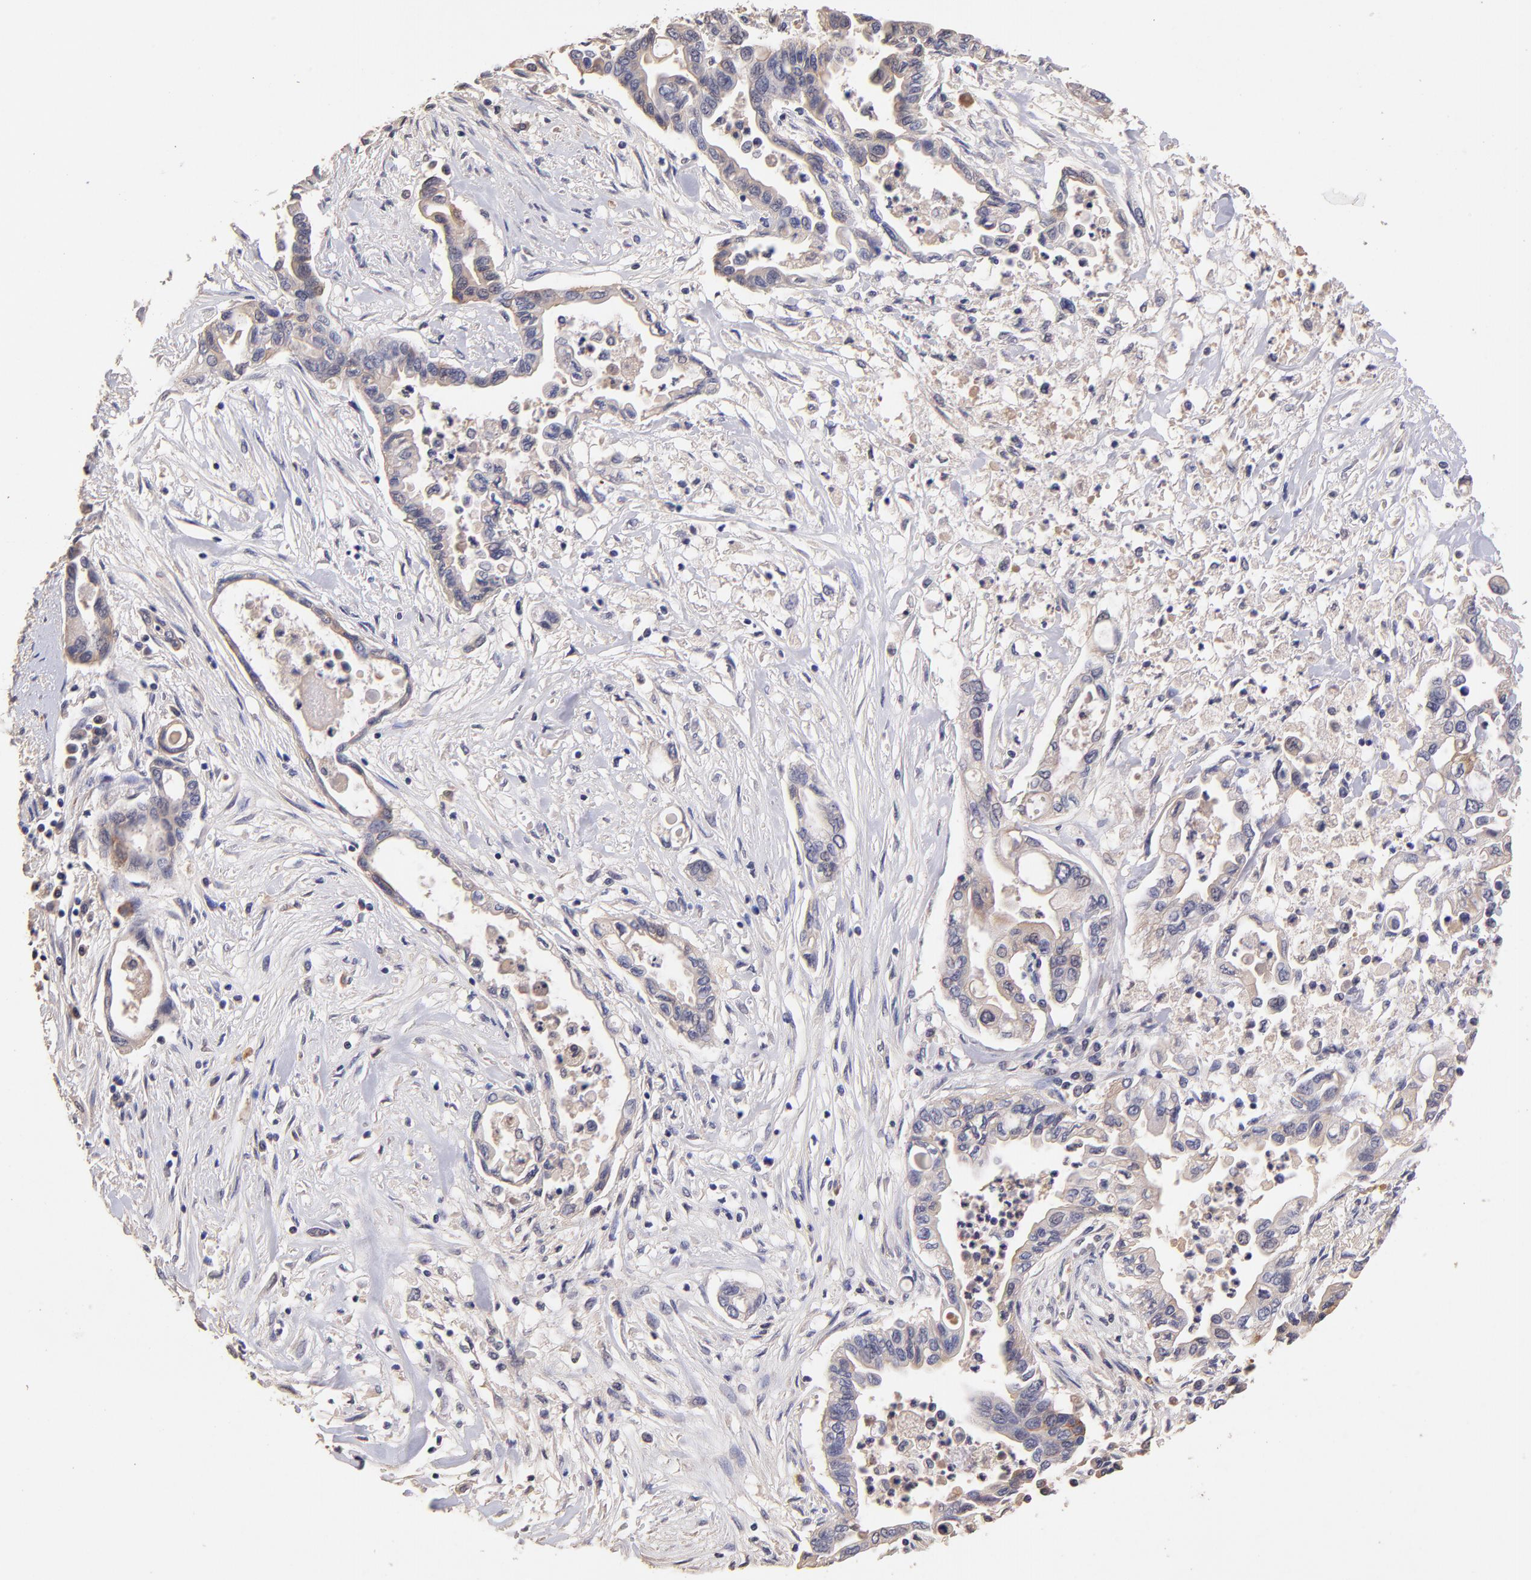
{"staining": {"intensity": "weak", "quantity": "<25%", "location": "cytoplasmic/membranous"}, "tissue": "pancreatic cancer", "cell_type": "Tumor cells", "image_type": "cancer", "snomed": [{"axis": "morphology", "description": "Adenocarcinoma, NOS"}, {"axis": "topography", "description": "Pancreas"}], "caption": "There is no significant staining in tumor cells of pancreatic cancer (adenocarcinoma).", "gene": "RNASEL", "patient": {"sex": "female", "age": 57}}